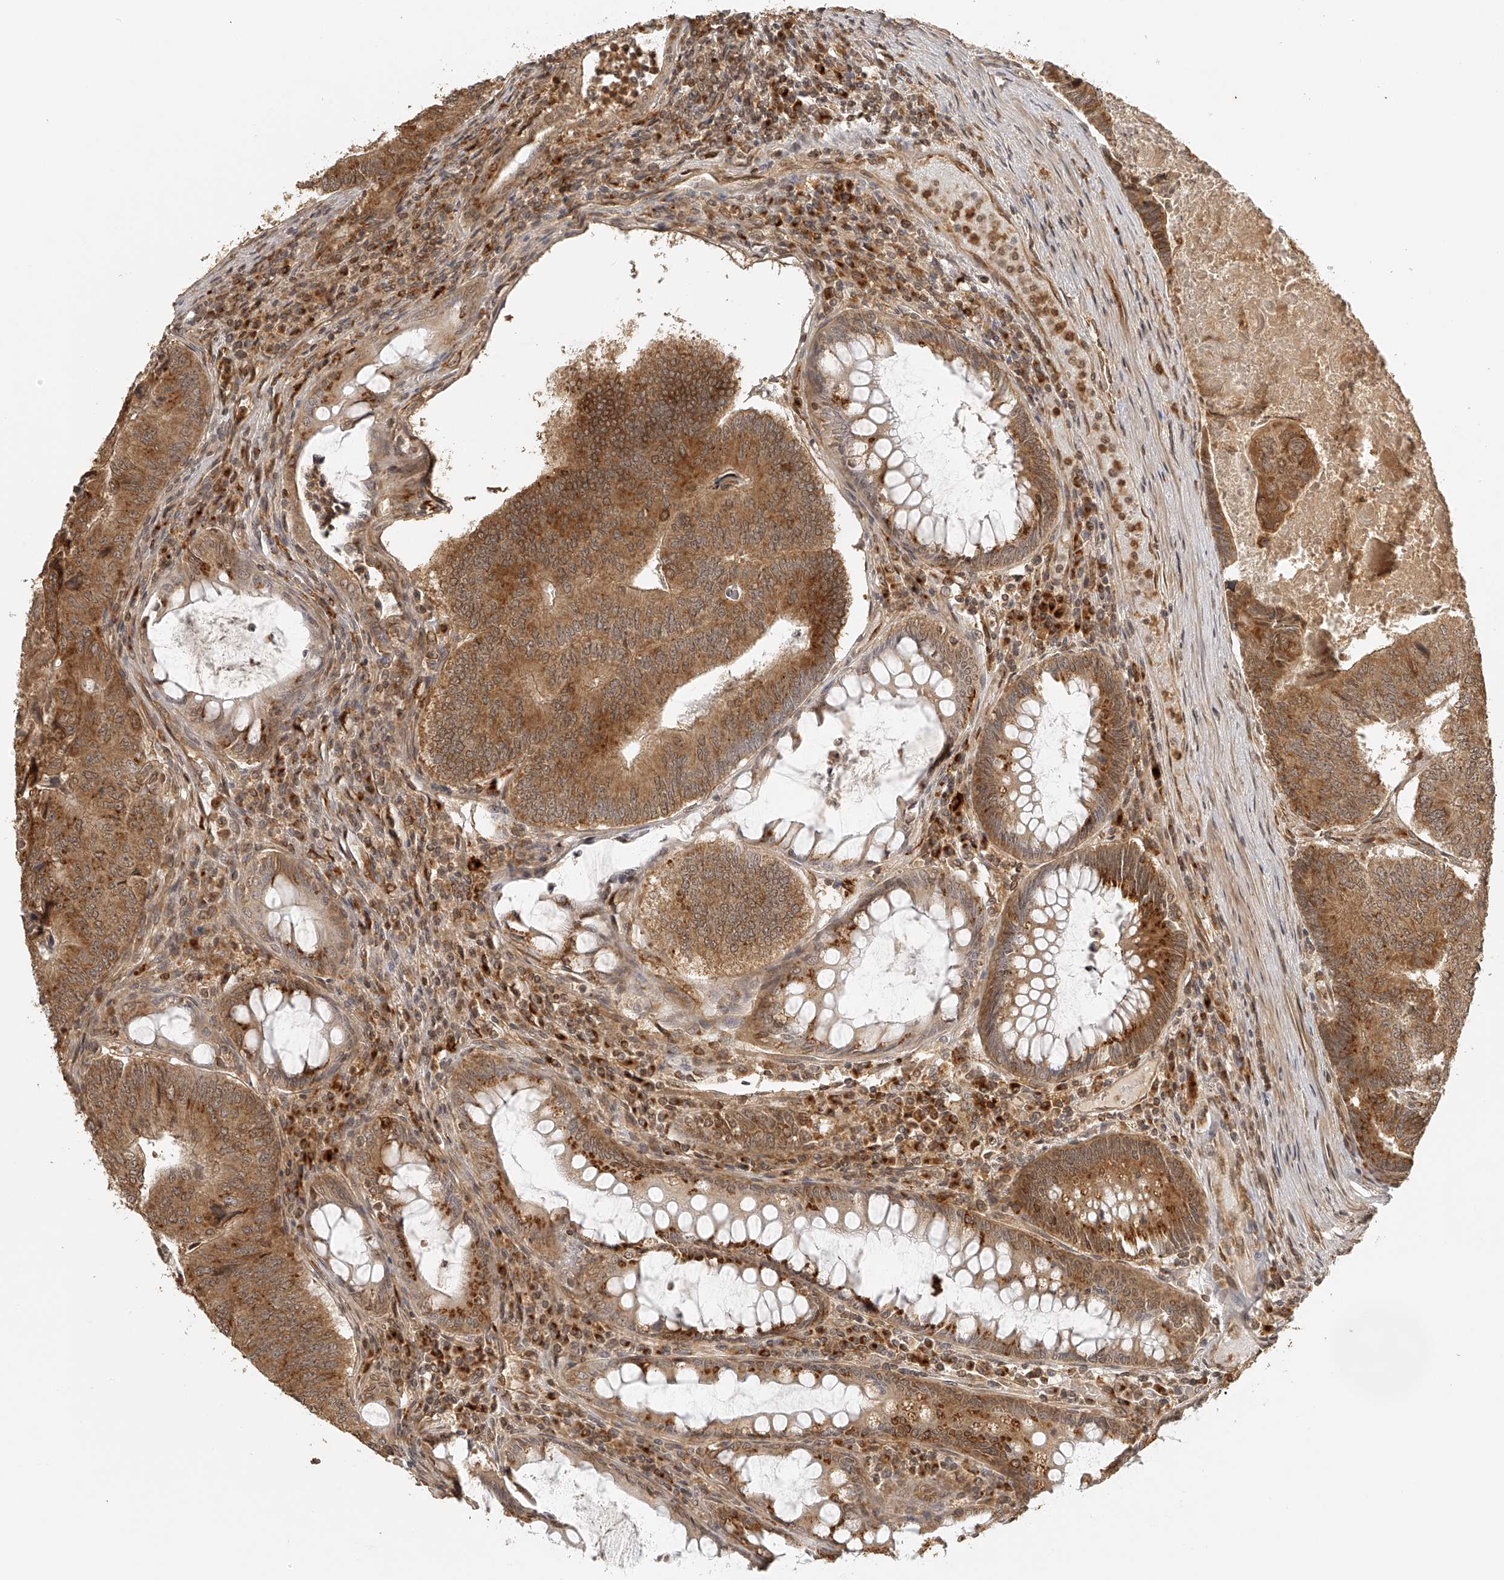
{"staining": {"intensity": "moderate", "quantity": ">75%", "location": "cytoplasmic/membranous"}, "tissue": "colorectal cancer", "cell_type": "Tumor cells", "image_type": "cancer", "snomed": [{"axis": "morphology", "description": "Adenocarcinoma, NOS"}, {"axis": "topography", "description": "Colon"}], "caption": "Protein staining reveals moderate cytoplasmic/membranous expression in about >75% of tumor cells in adenocarcinoma (colorectal).", "gene": "BCL2L11", "patient": {"sex": "female", "age": 67}}